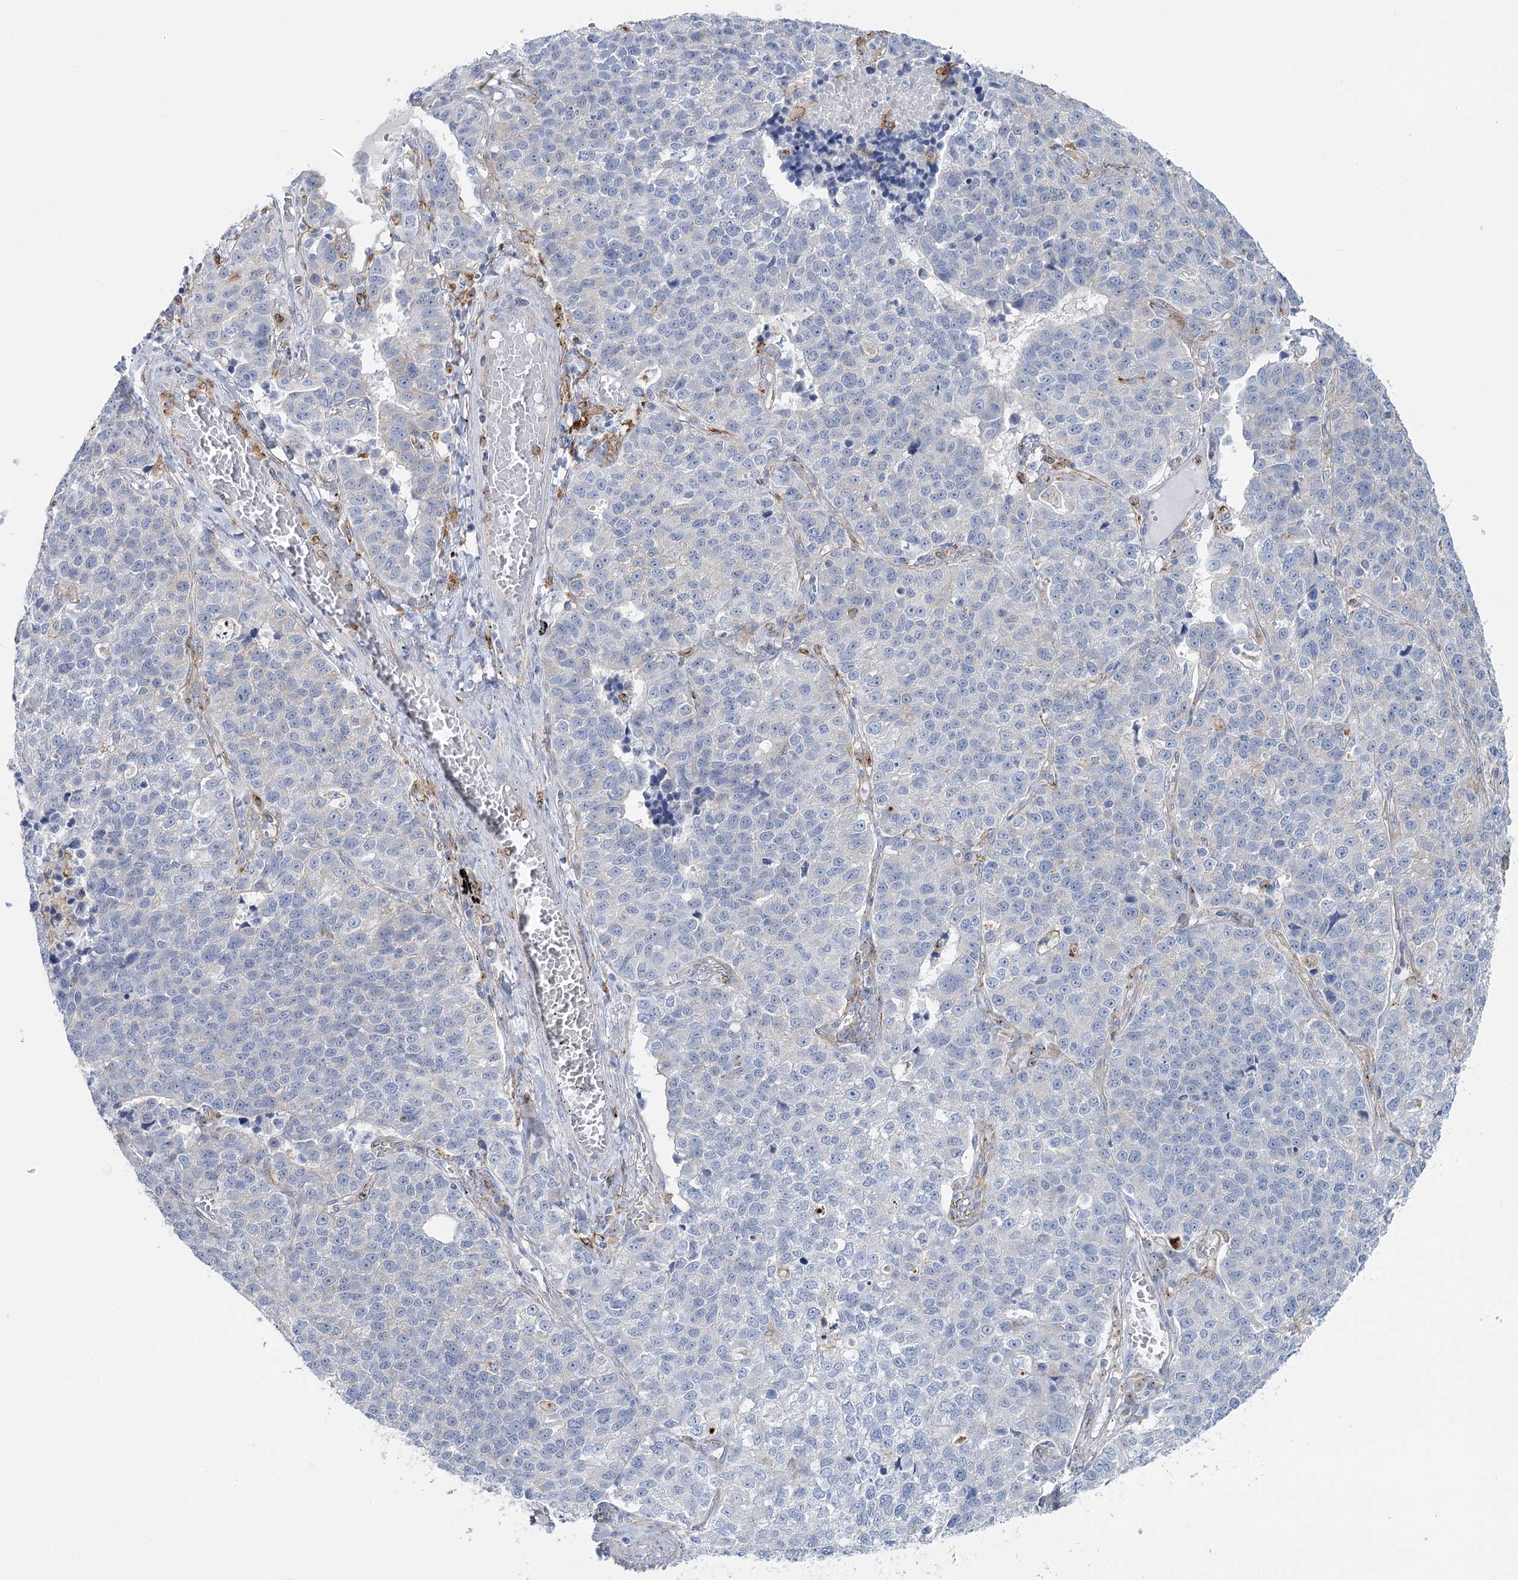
{"staining": {"intensity": "negative", "quantity": "none", "location": "none"}, "tissue": "lung cancer", "cell_type": "Tumor cells", "image_type": "cancer", "snomed": [{"axis": "morphology", "description": "Adenocarcinoma, NOS"}, {"axis": "topography", "description": "Lung"}], "caption": "DAB (3,3'-diaminobenzidine) immunohistochemical staining of lung adenocarcinoma demonstrates no significant expression in tumor cells.", "gene": "CCDC88A", "patient": {"sex": "male", "age": 49}}